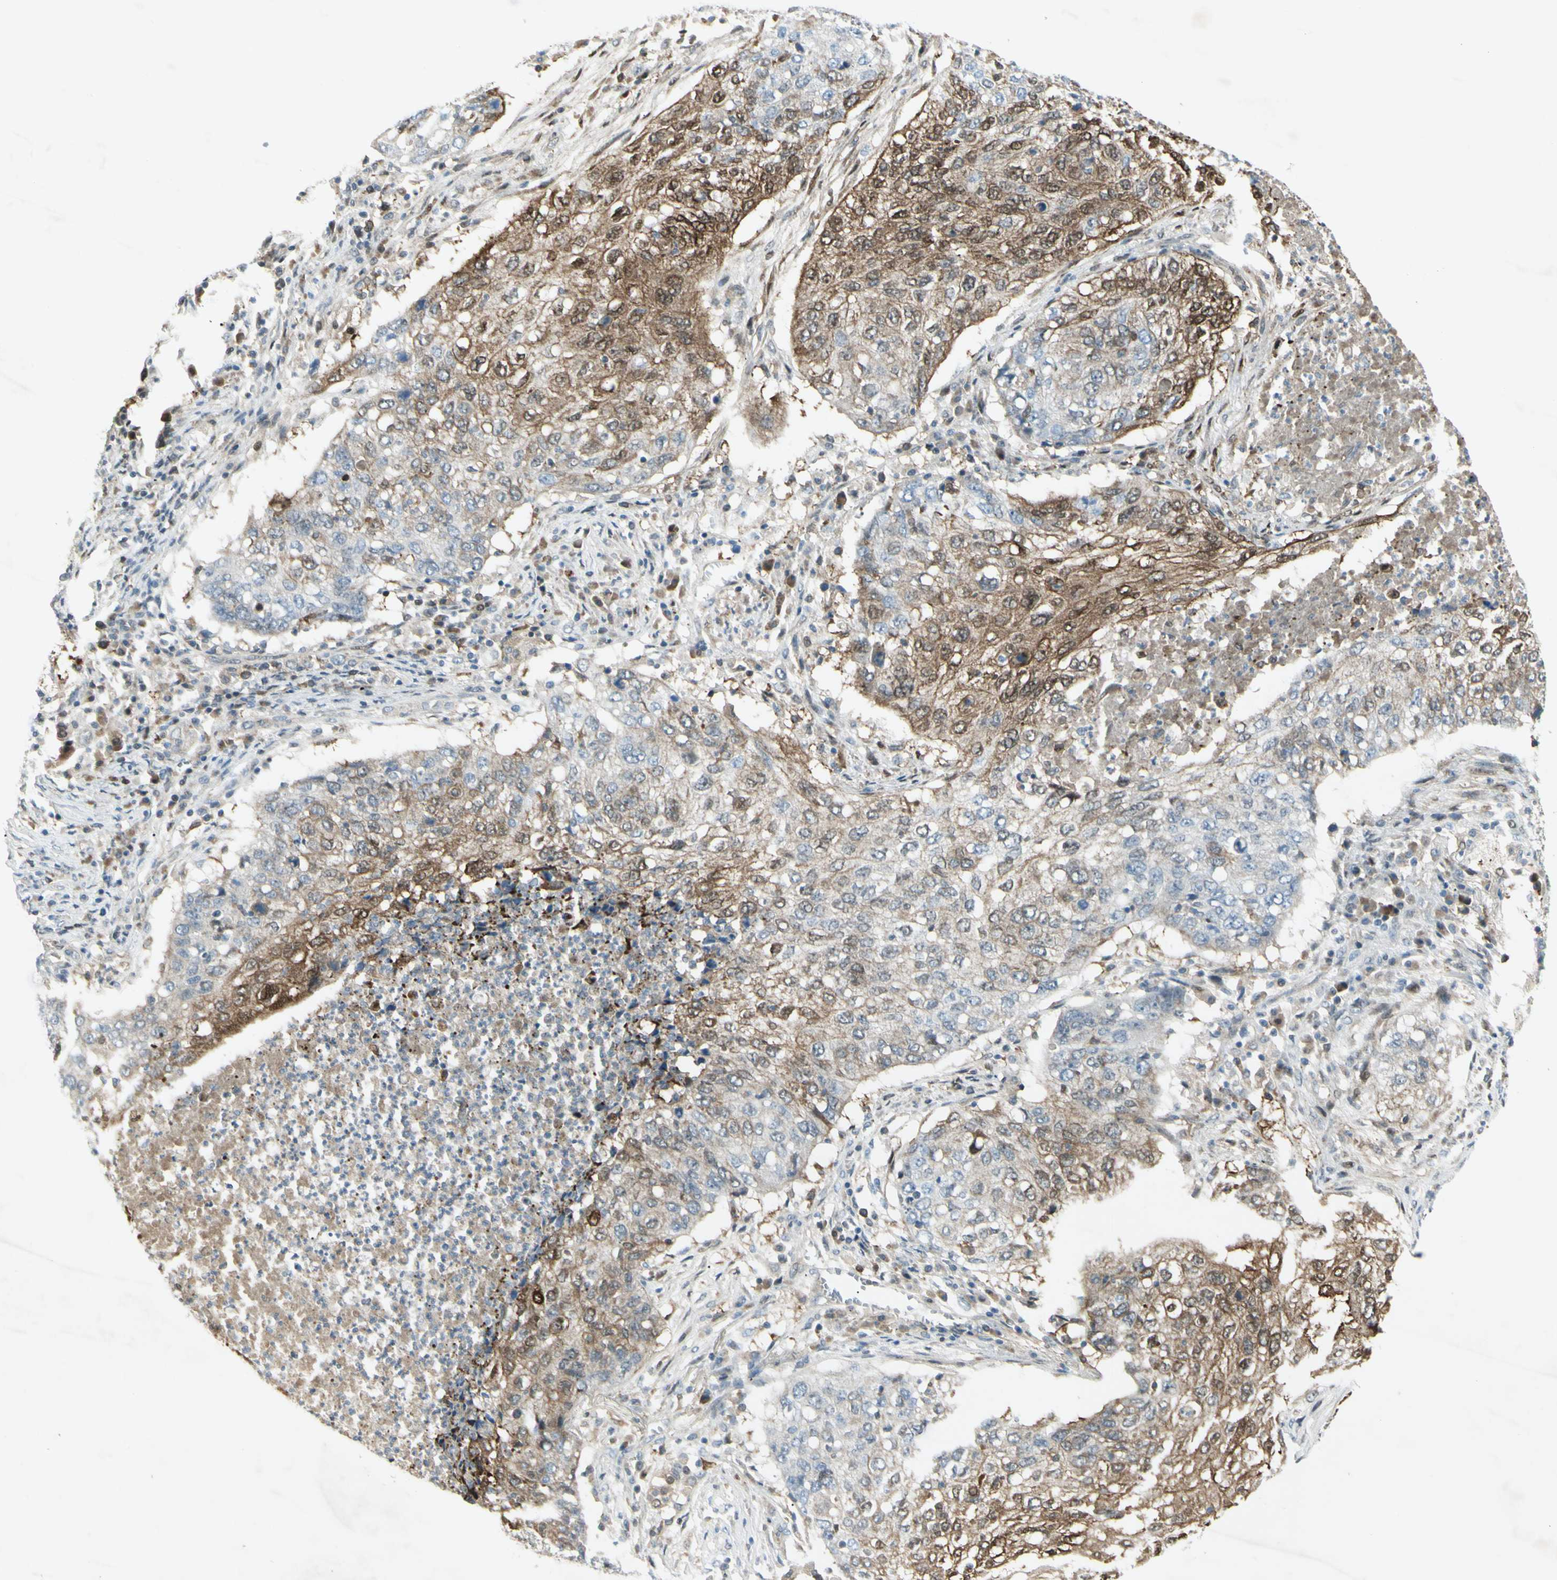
{"staining": {"intensity": "moderate", "quantity": ">75%", "location": "cytoplasmic/membranous"}, "tissue": "lung cancer", "cell_type": "Tumor cells", "image_type": "cancer", "snomed": [{"axis": "morphology", "description": "Squamous cell carcinoma, NOS"}, {"axis": "topography", "description": "Lung"}], "caption": "Human squamous cell carcinoma (lung) stained with a protein marker demonstrates moderate staining in tumor cells.", "gene": "C1orf159", "patient": {"sex": "female", "age": 63}}